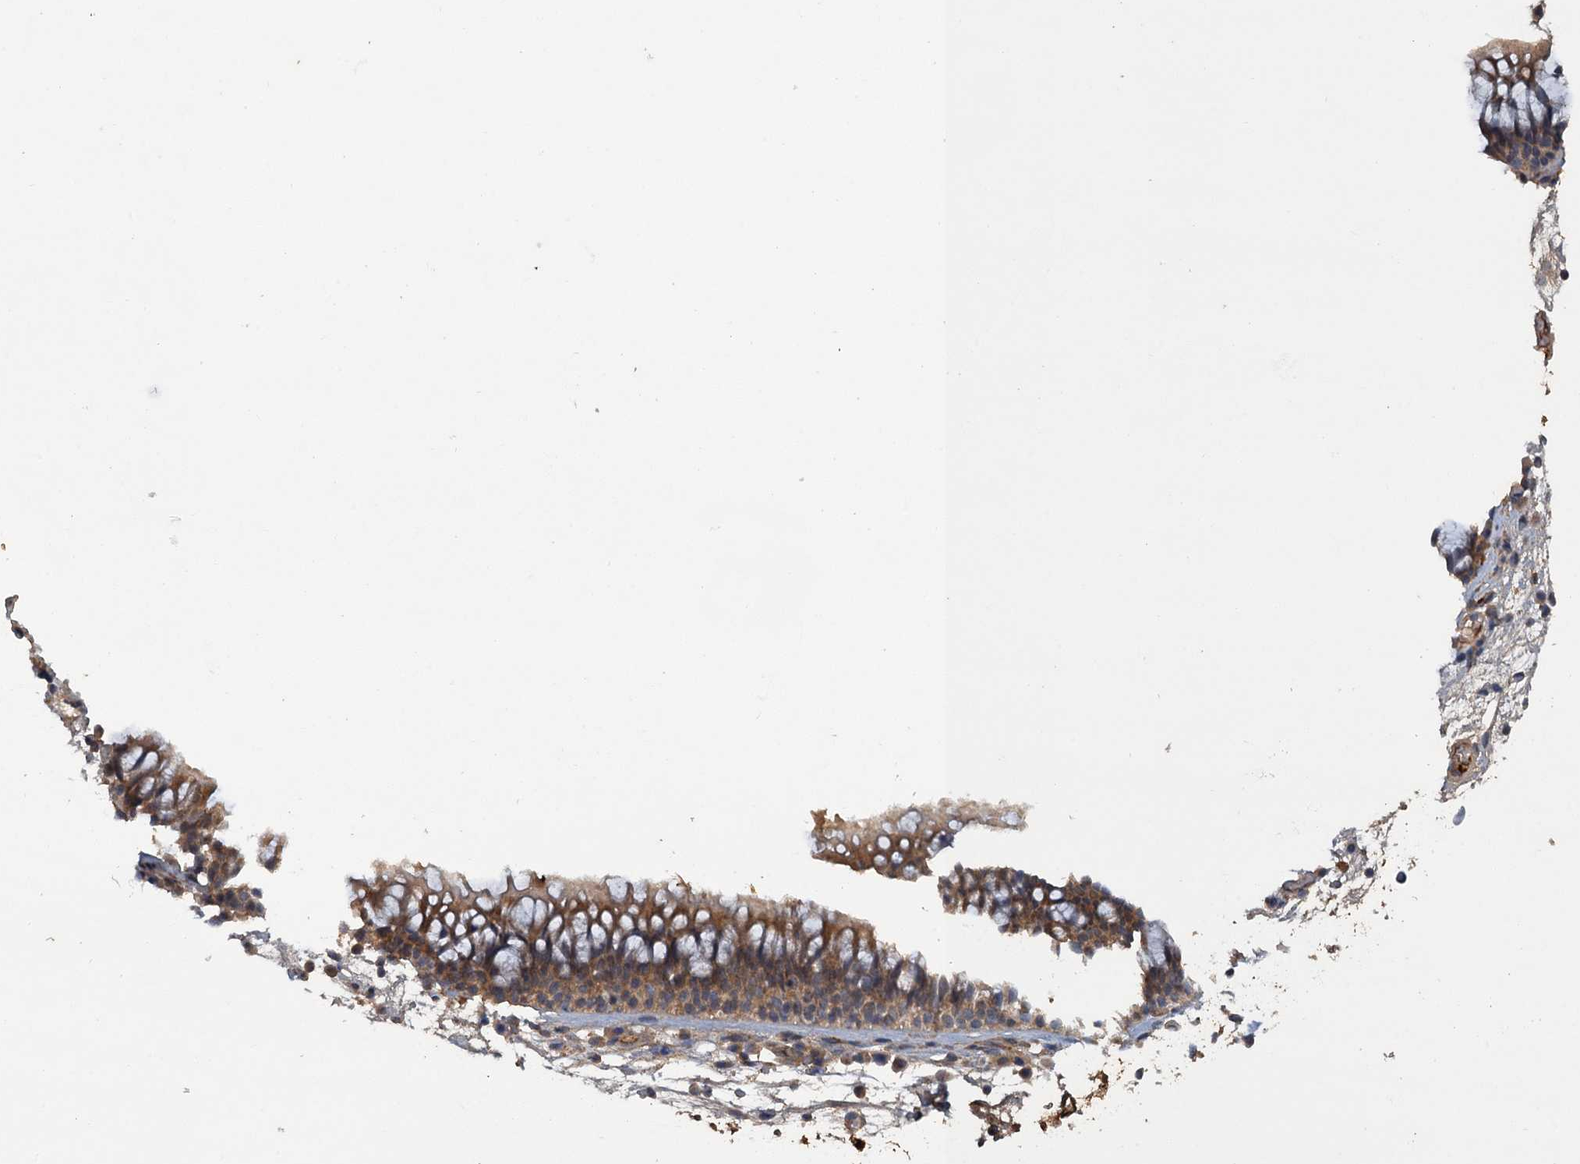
{"staining": {"intensity": "moderate", "quantity": ">75%", "location": "cytoplasmic/membranous"}, "tissue": "nasopharynx", "cell_type": "Respiratory epithelial cells", "image_type": "normal", "snomed": [{"axis": "morphology", "description": "Normal tissue, NOS"}, {"axis": "morphology", "description": "Inflammation, NOS"}, {"axis": "morphology", "description": "Malignant melanoma, Metastatic site"}, {"axis": "topography", "description": "Nasopharynx"}], "caption": "Immunohistochemistry (IHC) (DAB (3,3'-diaminobenzidine)) staining of unremarkable human nasopharynx demonstrates moderate cytoplasmic/membranous protein expression in approximately >75% of respiratory epithelial cells.", "gene": "HAPLN3", "patient": {"sex": "male", "age": 70}}